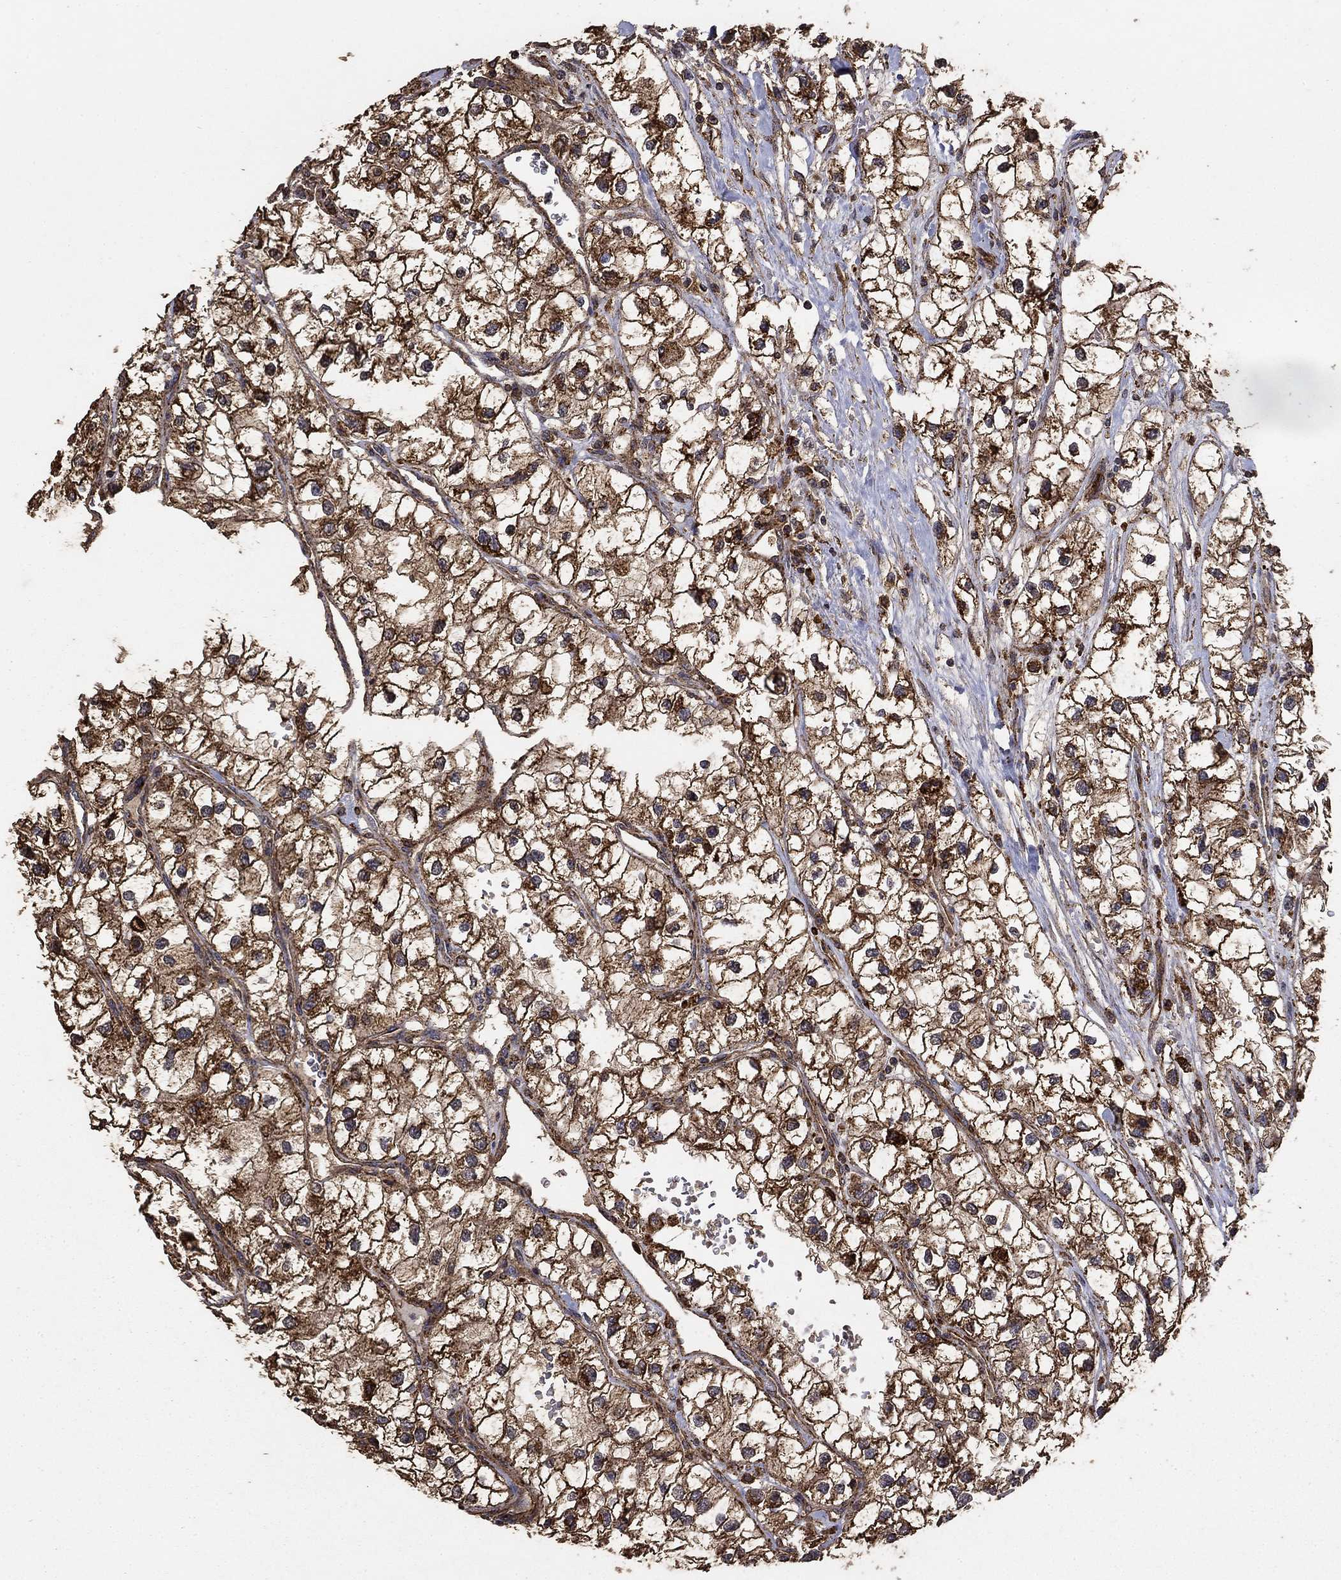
{"staining": {"intensity": "strong", "quantity": ">75%", "location": "cytoplasmic/membranous"}, "tissue": "renal cancer", "cell_type": "Tumor cells", "image_type": "cancer", "snomed": [{"axis": "morphology", "description": "Adenocarcinoma, NOS"}, {"axis": "topography", "description": "Kidney"}], "caption": "Brown immunohistochemical staining in human renal cancer demonstrates strong cytoplasmic/membranous staining in approximately >75% of tumor cells.", "gene": "IFRD1", "patient": {"sex": "male", "age": 59}}